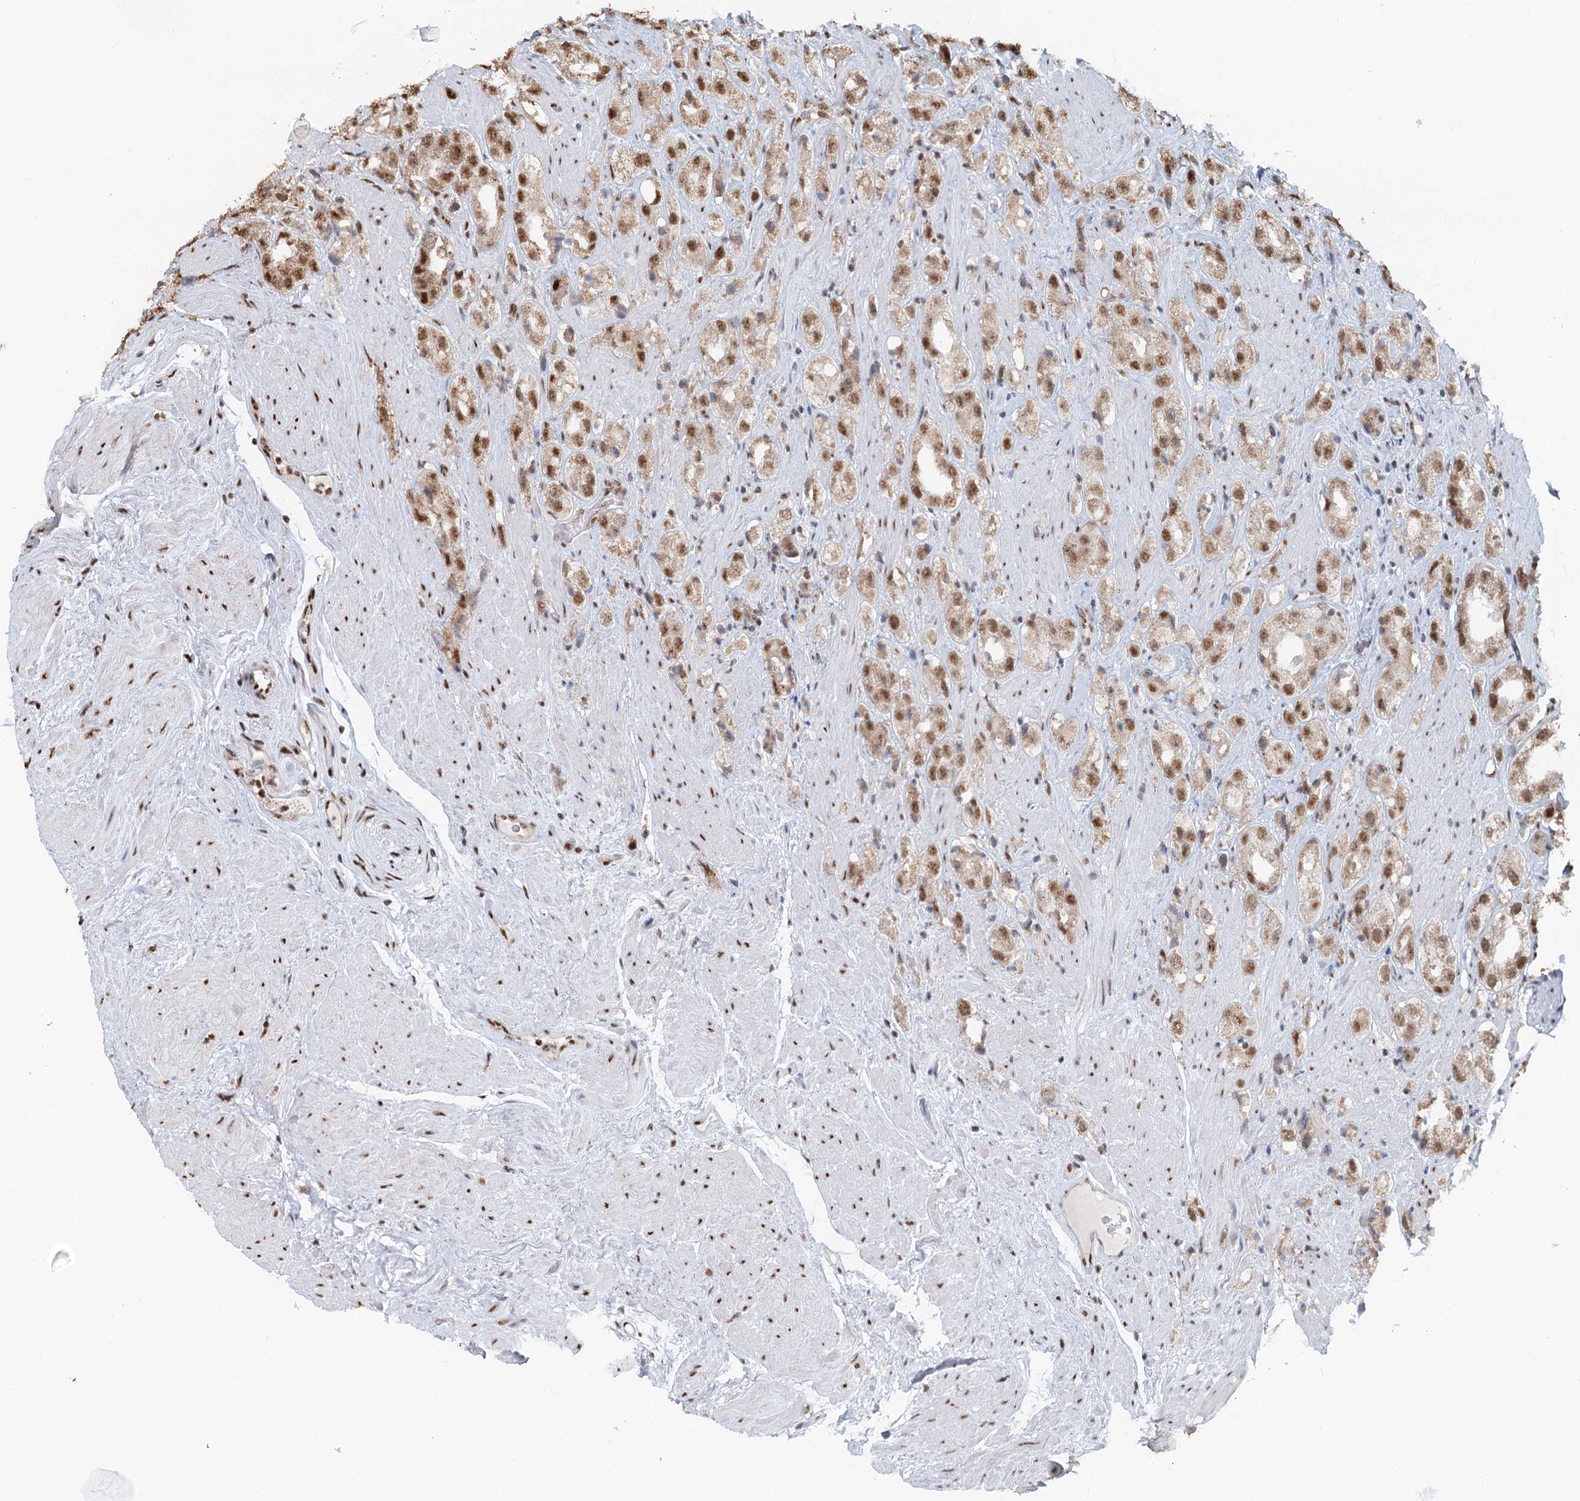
{"staining": {"intensity": "moderate", "quantity": ">75%", "location": "nuclear"}, "tissue": "prostate cancer", "cell_type": "Tumor cells", "image_type": "cancer", "snomed": [{"axis": "morphology", "description": "Adenocarcinoma, NOS"}, {"axis": "topography", "description": "Prostate"}], "caption": "DAB immunohistochemical staining of adenocarcinoma (prostate) displays moderate nuclear protein expression in approximately >75% of tumor cells.", "gene": "GPALPP1", "patient": {"sex": "male", "age": 79}}